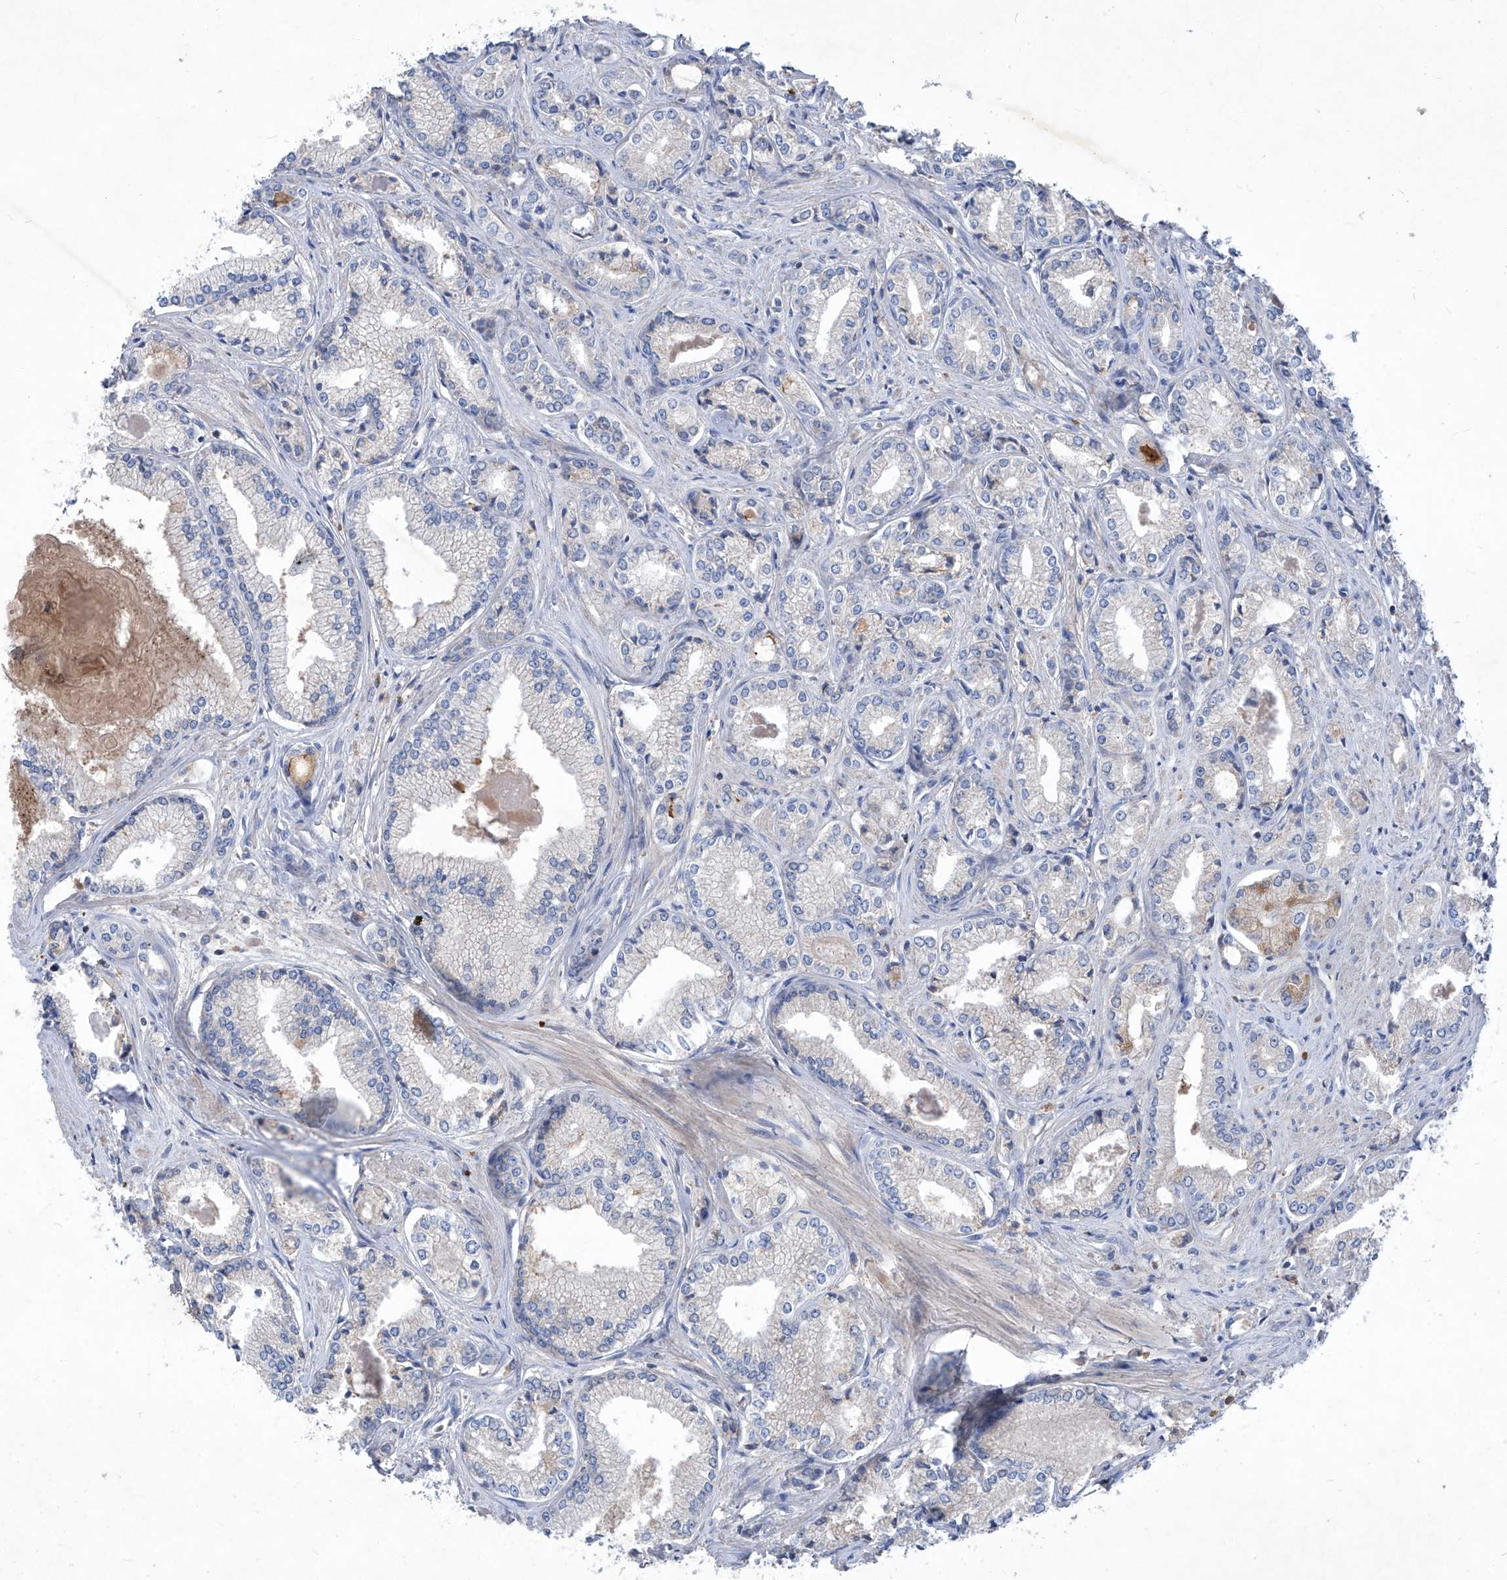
{"staining": {"intensity": "negative", "quantity": "none", "location": "none"}, "tissue": "prostate cancer", "cell_type": "Tumor cells", "image_type": "cancer", "snomed": [{"axis": "morphology", "description": "Adenocarcinoma, Low grade"}, {"axis": "topography", "description": "Prostate"}], "caption": "This is a photomicrograph of immunohistochemistry staining of prostate cancer (low-grade adenocarcinoma), which shows no staining in tumor cells.", "gene": "EPHA8", "patient": {"sex": "male", "age": 60}}